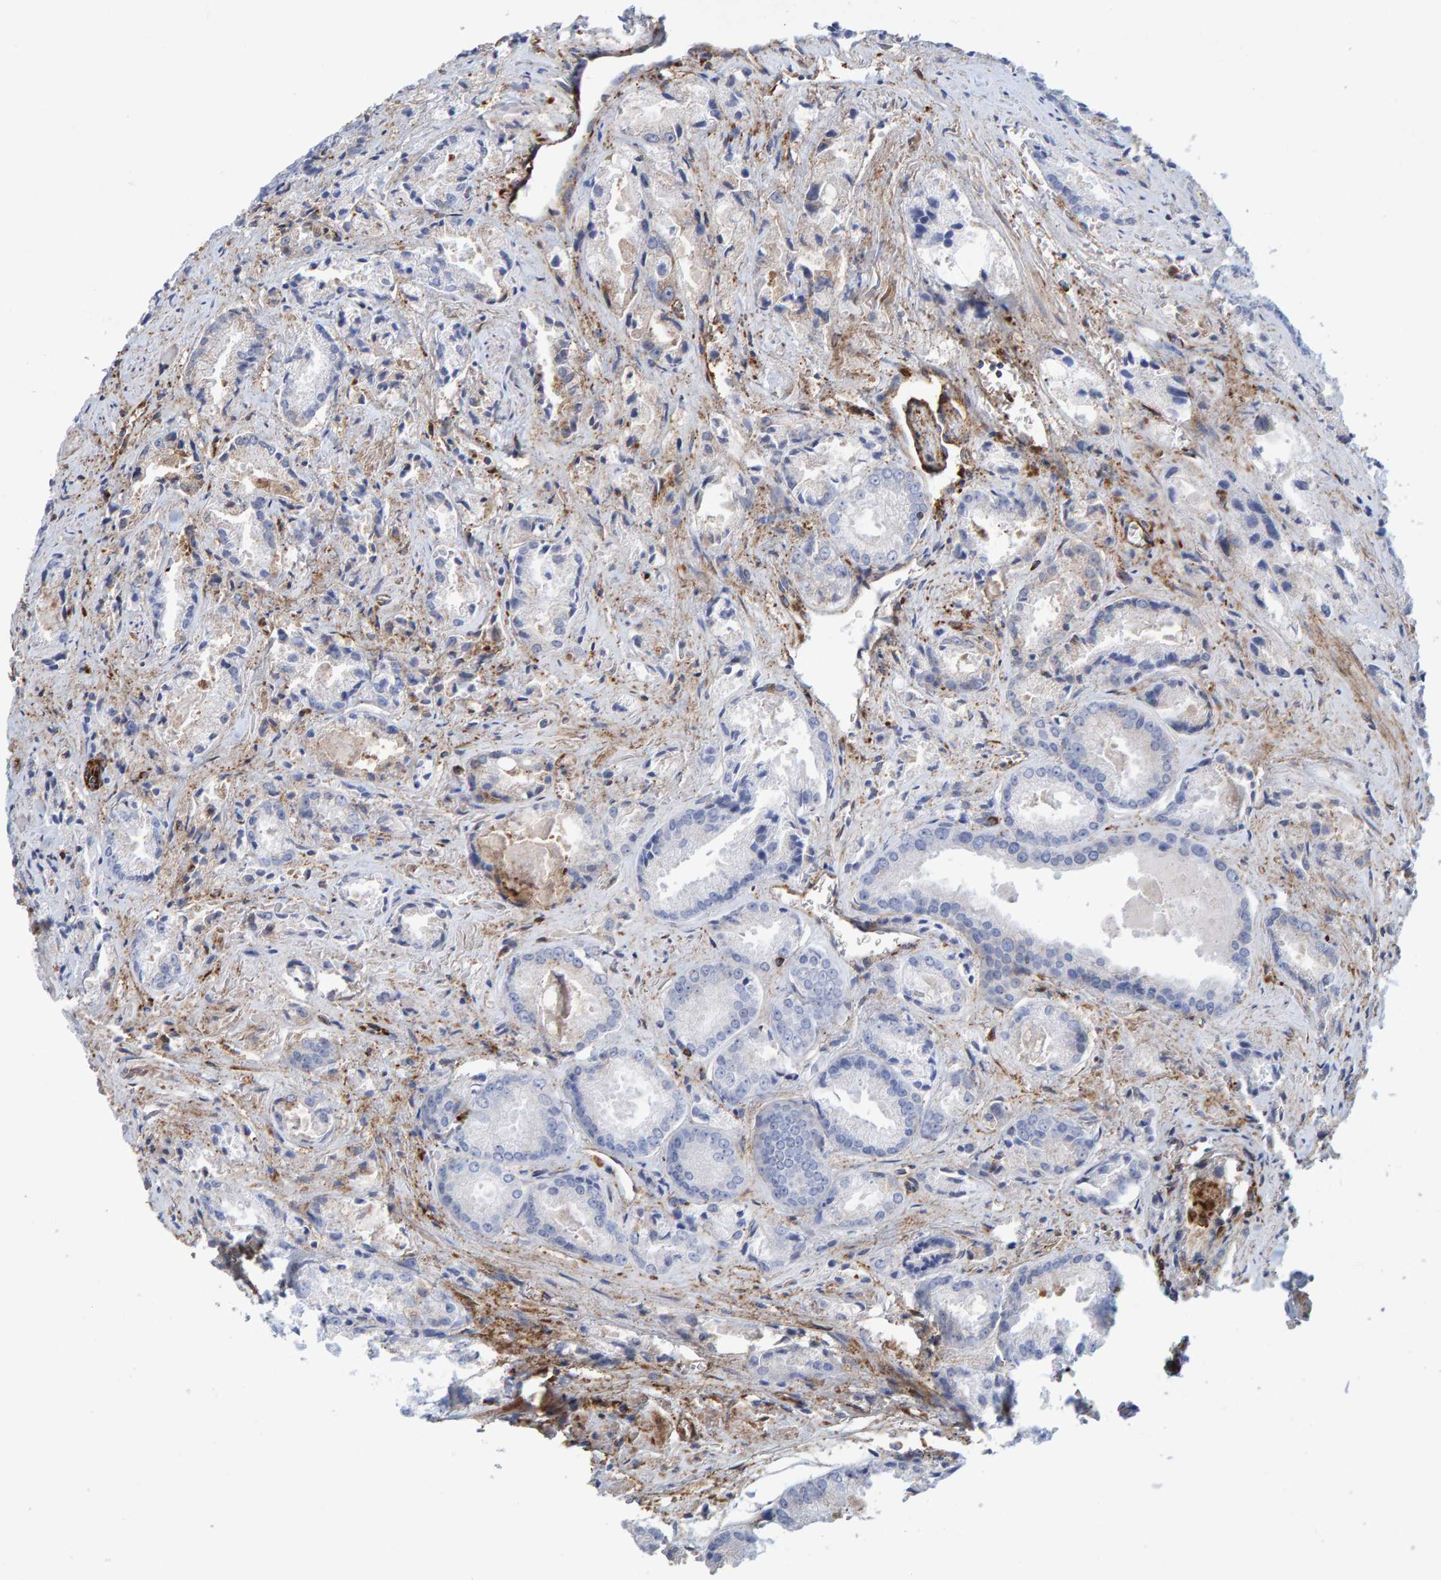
{"staining": {"intensity": "negative", "quantity": "none", "location": "none"}, "tissue": "prostate cancer", "cell_type": "Tumor cells", "image_type": "cancer", "snomed": [{"axis": "morphology", "description": "Adenocarcinoma, Low grade"}, {"axis": "topography", "description": "Prostate"}], "caption": "A photomicrograph of human prostate cancer (adenocarcinoma (low-grade)) is negative for staining in tumor cells.", "gene": "MVP", "patient": {"sex": "male", "age": 64}}